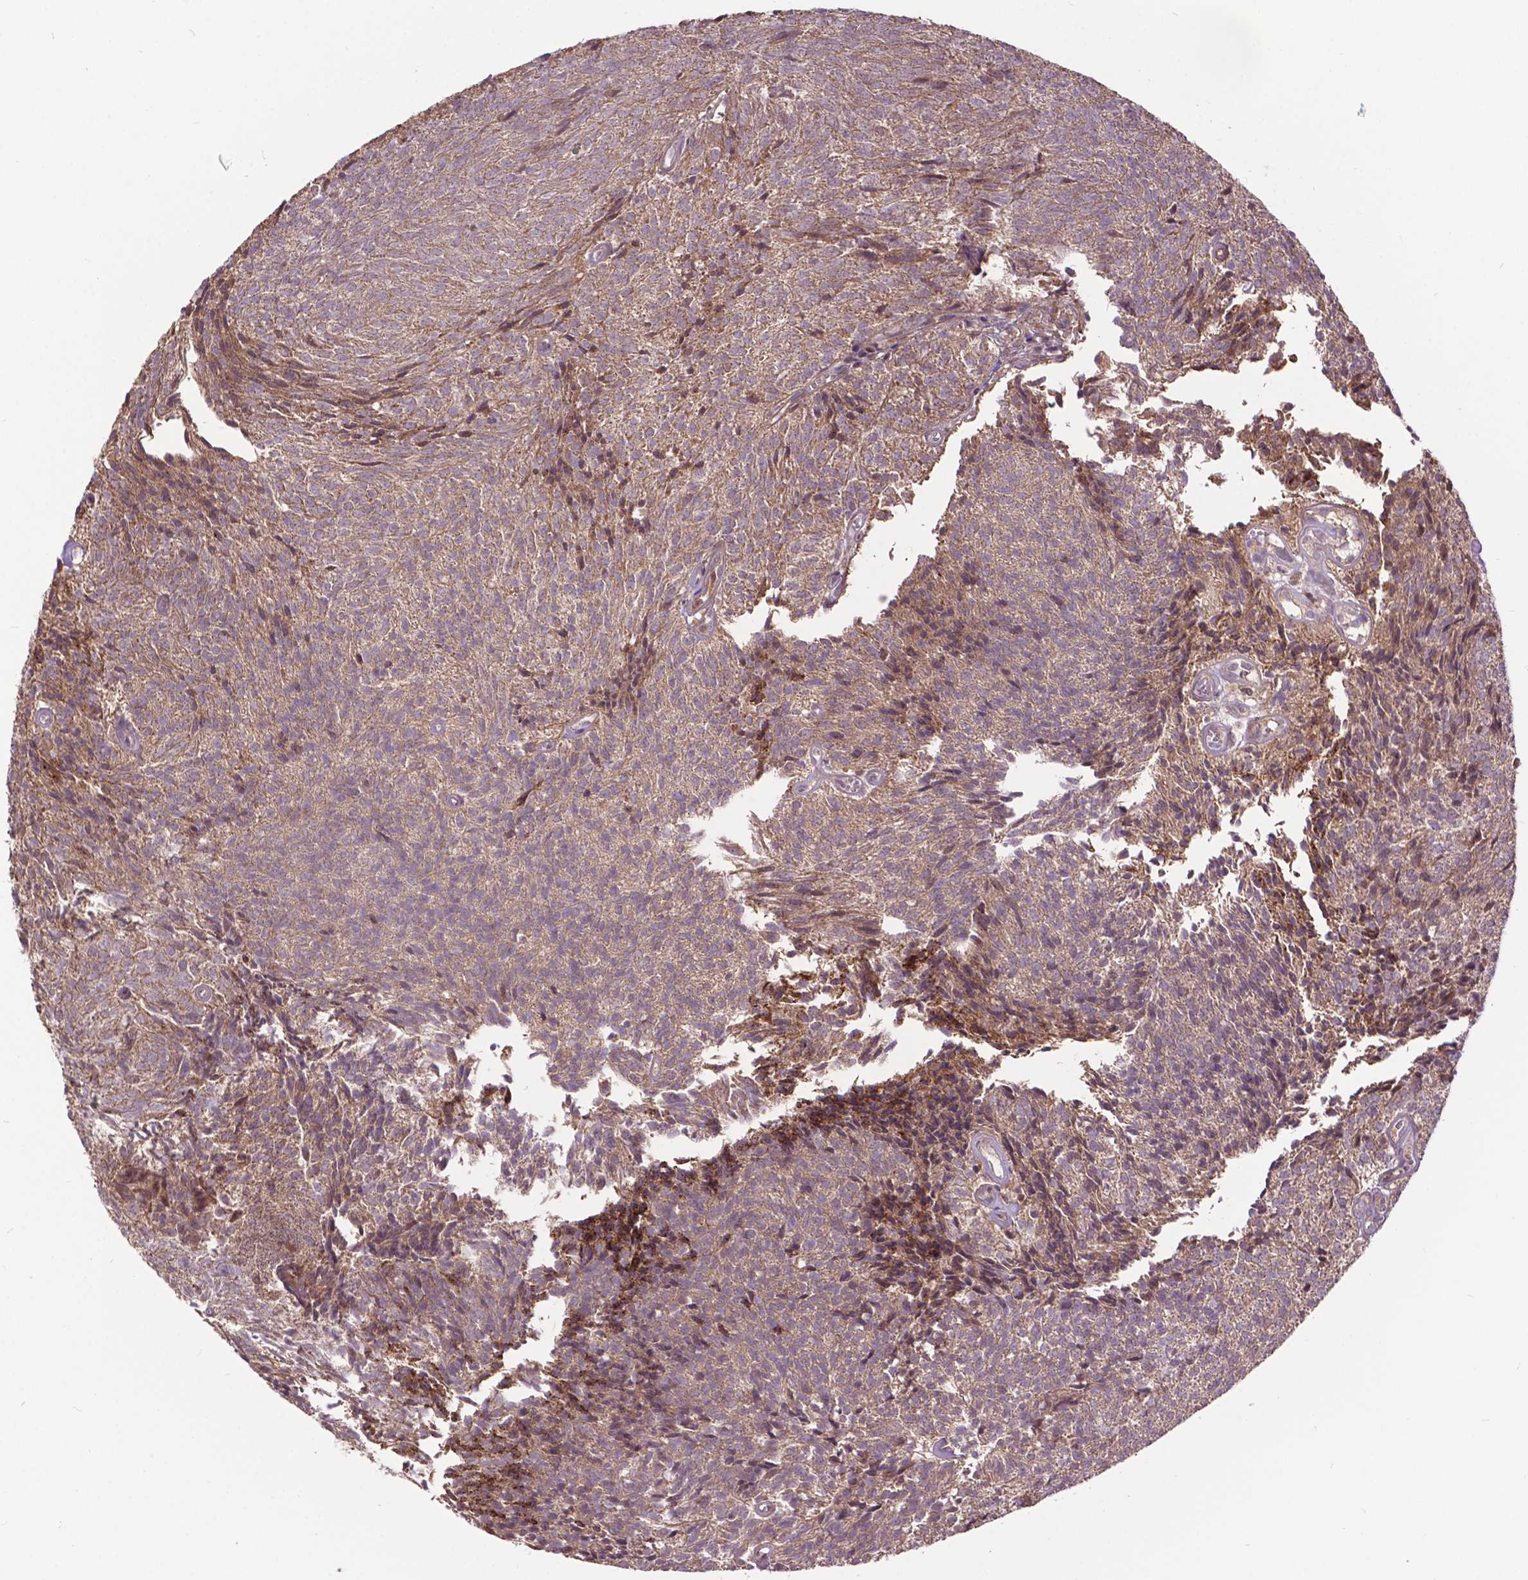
{"staining": {"intensity": "moderate", "quantity": ">75%", "location": "cytoplasmic/membranous"}, "tissue": "urothelial cancer", "cell_type": "Tumor cells", "image_type": "cancer", "snomed": [{"axis": "morphology", "description": "Urothelial carcinoma, Low grade"}, {"axis": "topography", "description": "Urinary bladder"}], "caption": "Immunohistochemical staining of urothelial carcinoma (low-grade) reveals medium levels of moderate cytoplasmic/membranous protein positivity in approximately >75% of tumor cells. Ihc stains the protein of interest in brown and the nuclei are stained blue.", "gene": "CHMP4A", "patient": {"sex": "male", "age": 77}}